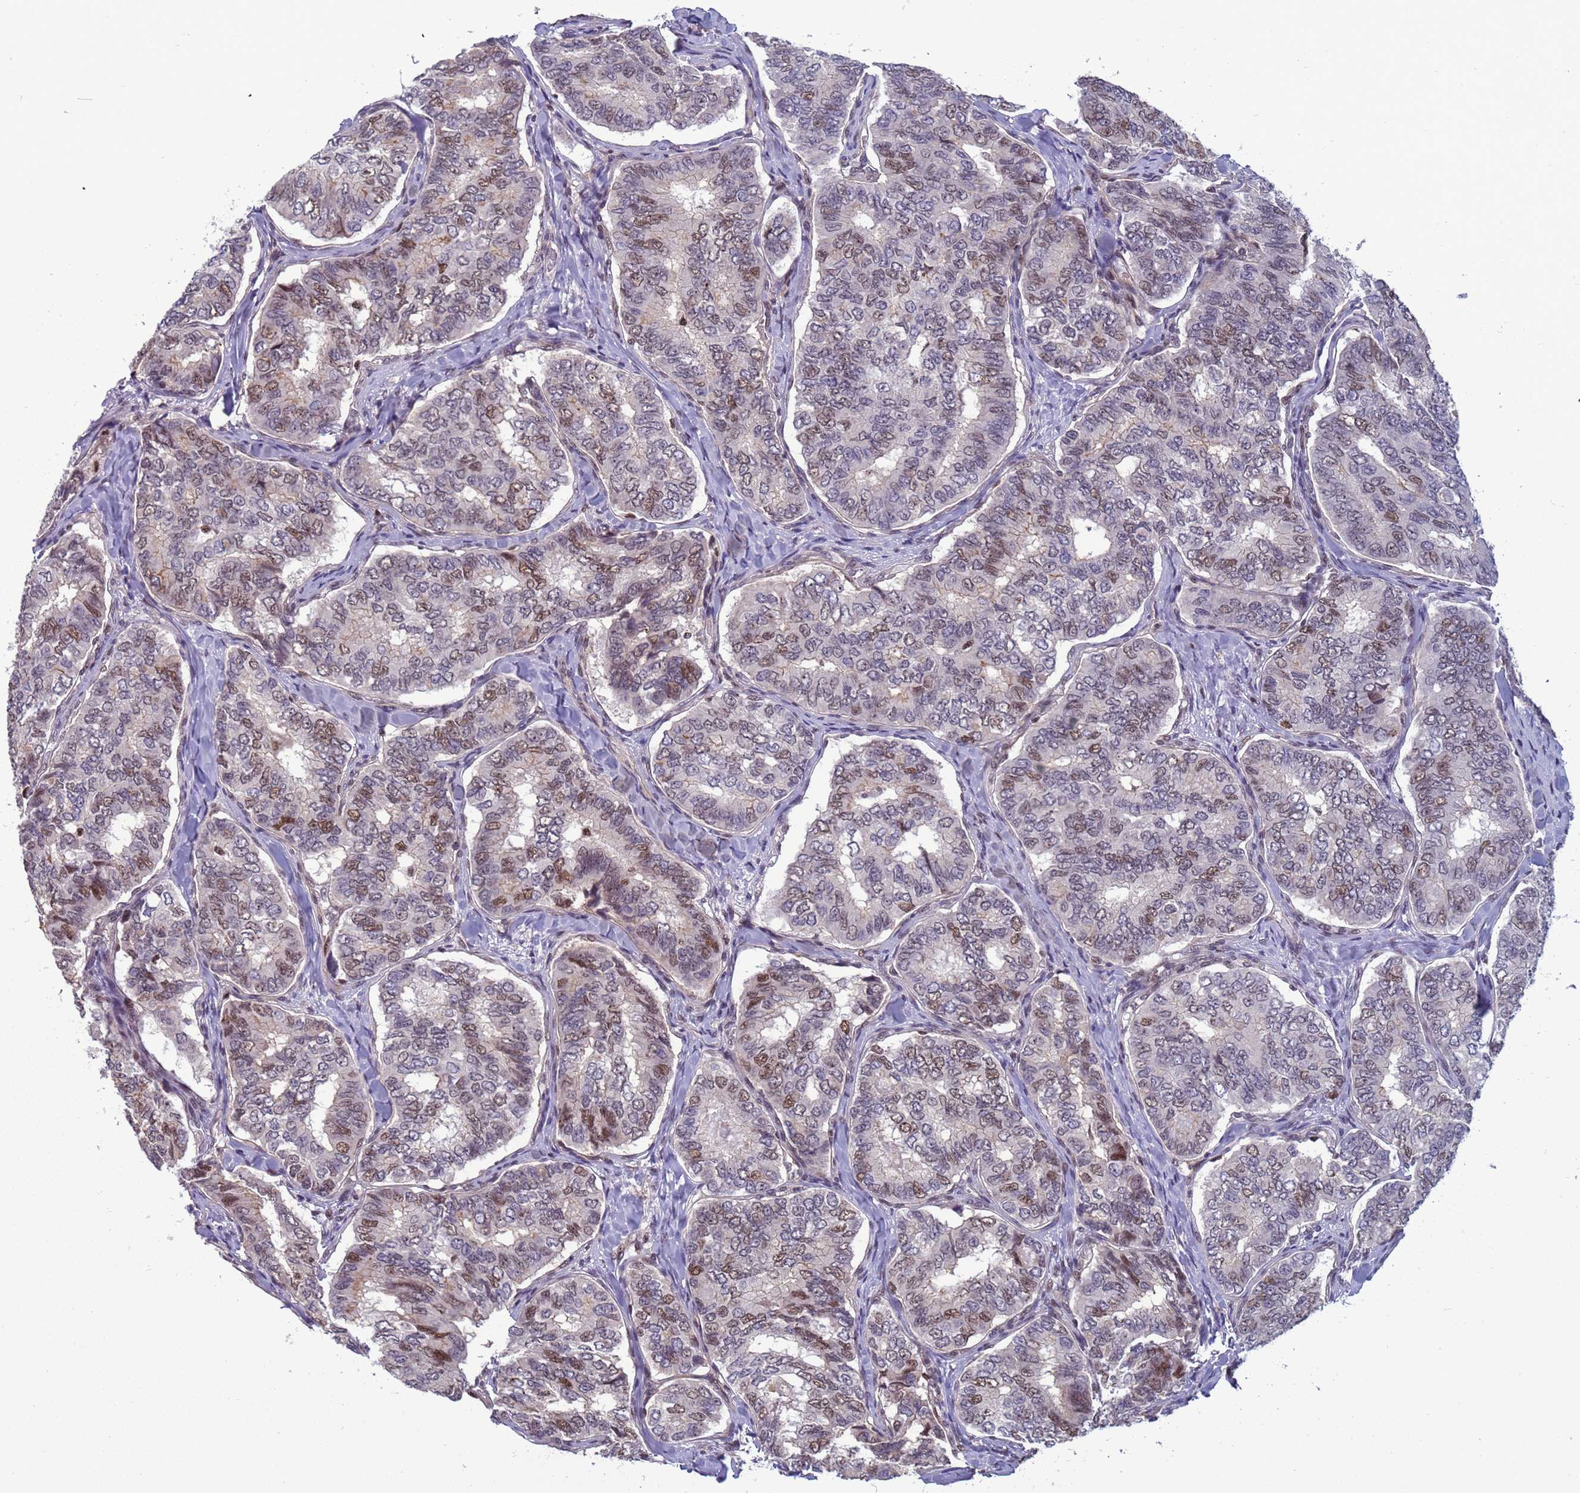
{"staining": {"intensity": "moderate", "quantity": "<25%", "location": "nuclear"}, "tissue": "thyroid cancer", "cell_type": "Tumor cells", "image_type": "cancer", "snomed": [{"axis": "morphology", "description": "Papillary adenocarcinoma, NOS"}, {"axis": "topography", "description": "Thyroid gland"}], "caption": "Human thyroid papillary adenocarcinoma stained for a protein (brown) reveals moderate nuclear positive expression in approximately <25% of tumor cells.", "gene": "NSL1", "patient": {"sex": "female", "age": 35}}